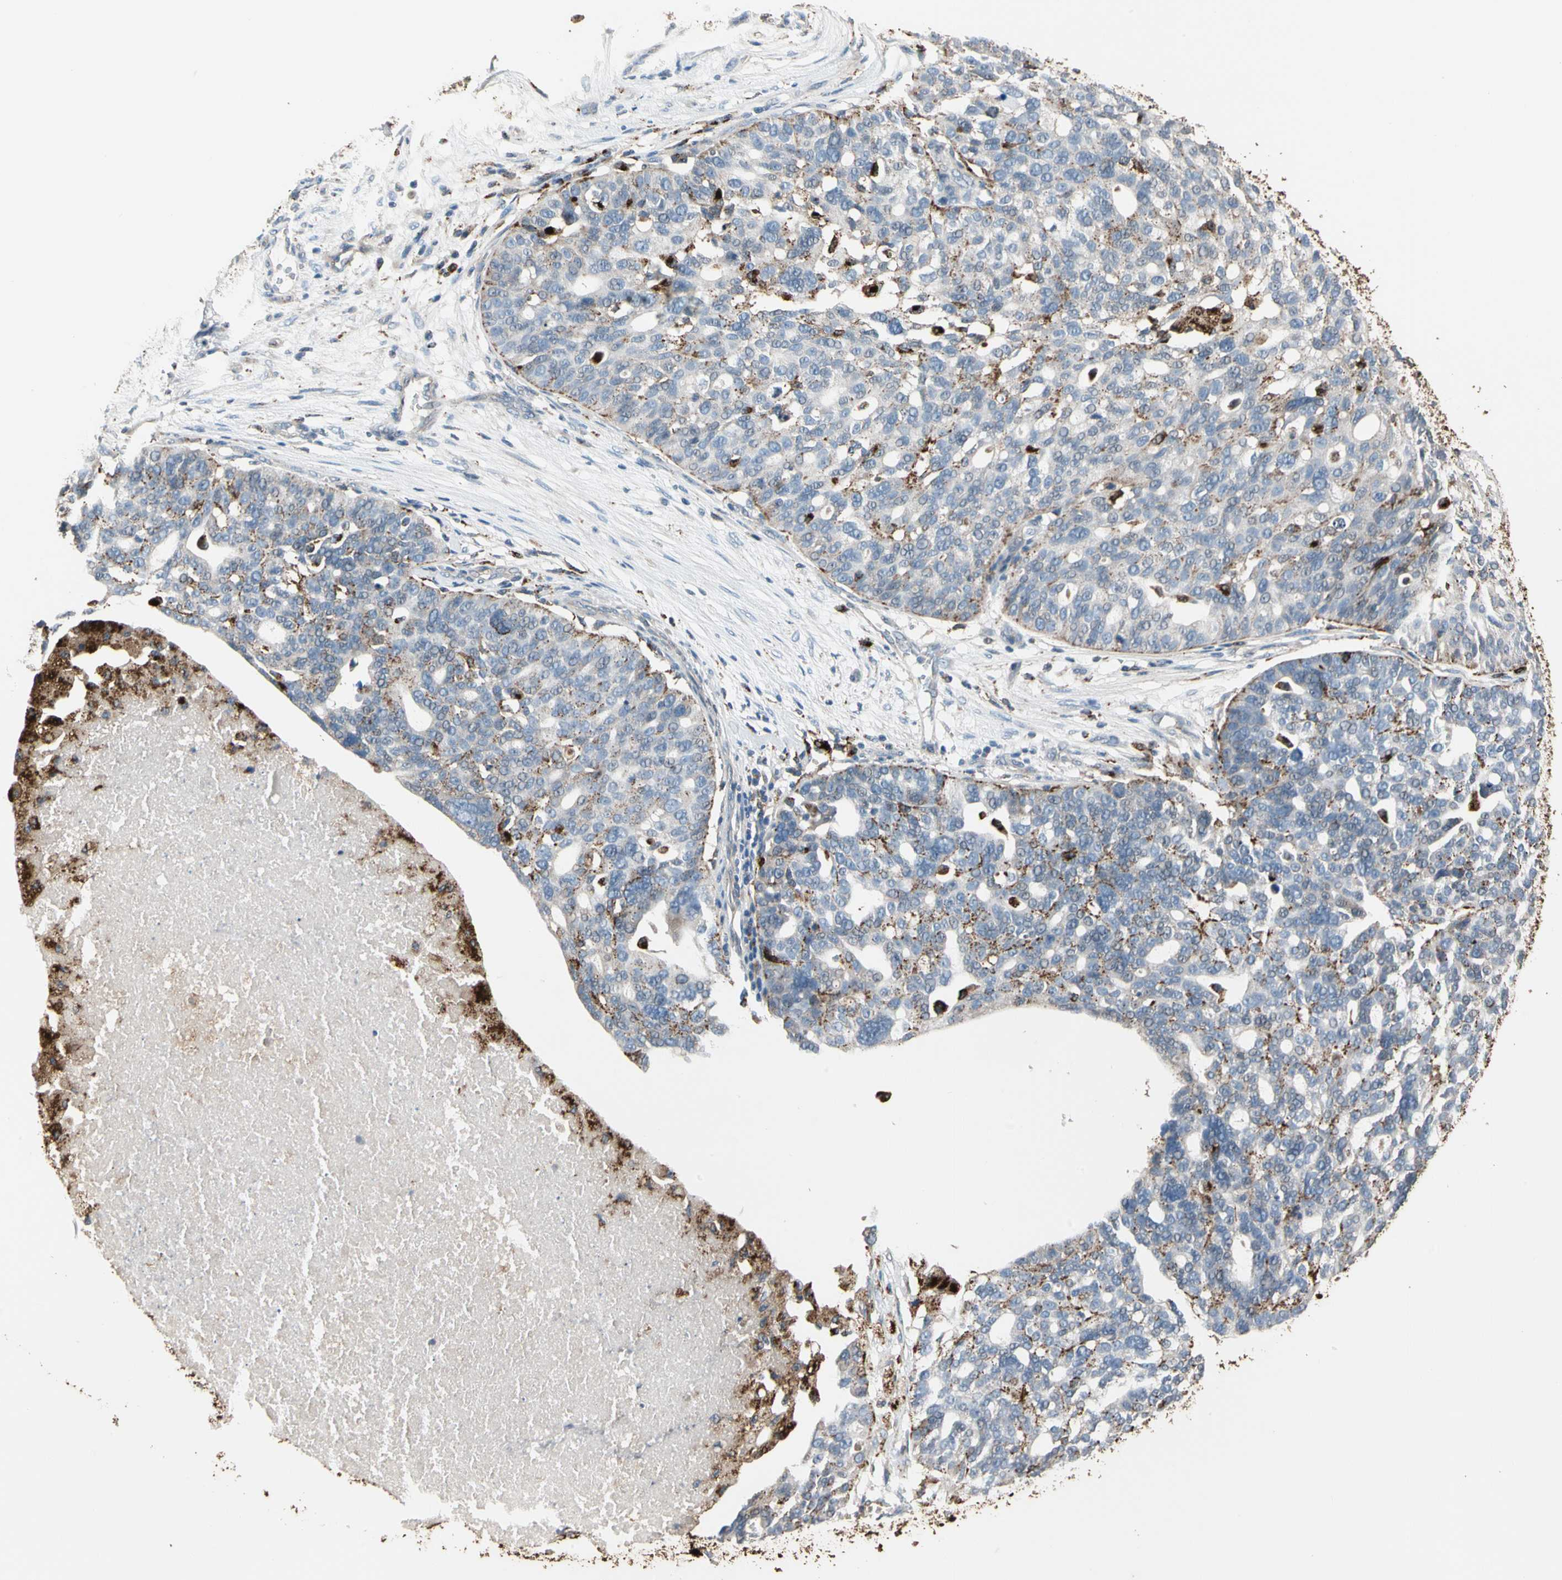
{"staining": {"intensity": "moderate", "quantity": "<25%", "location": "cytoplasmic/membranous"}, "tissue": "ovarian cancer", "cell_type": "Tumor cells", "image_type": "cancer", "snomed": [{"axis": "morphology", "description": "Cystadenocarcinoma, serous, NOS"}, {"axis": "topography", "description": "Ovary"}], "caption": "Serous cystadenocarcinoma (ovarian) stained with a brown dye displays moderate cytoplasmic/membranous positive positivity in approximately <25% of tumor cells.", "gene": "GM2A", "patient": {"sex": "female", "age": 59}}